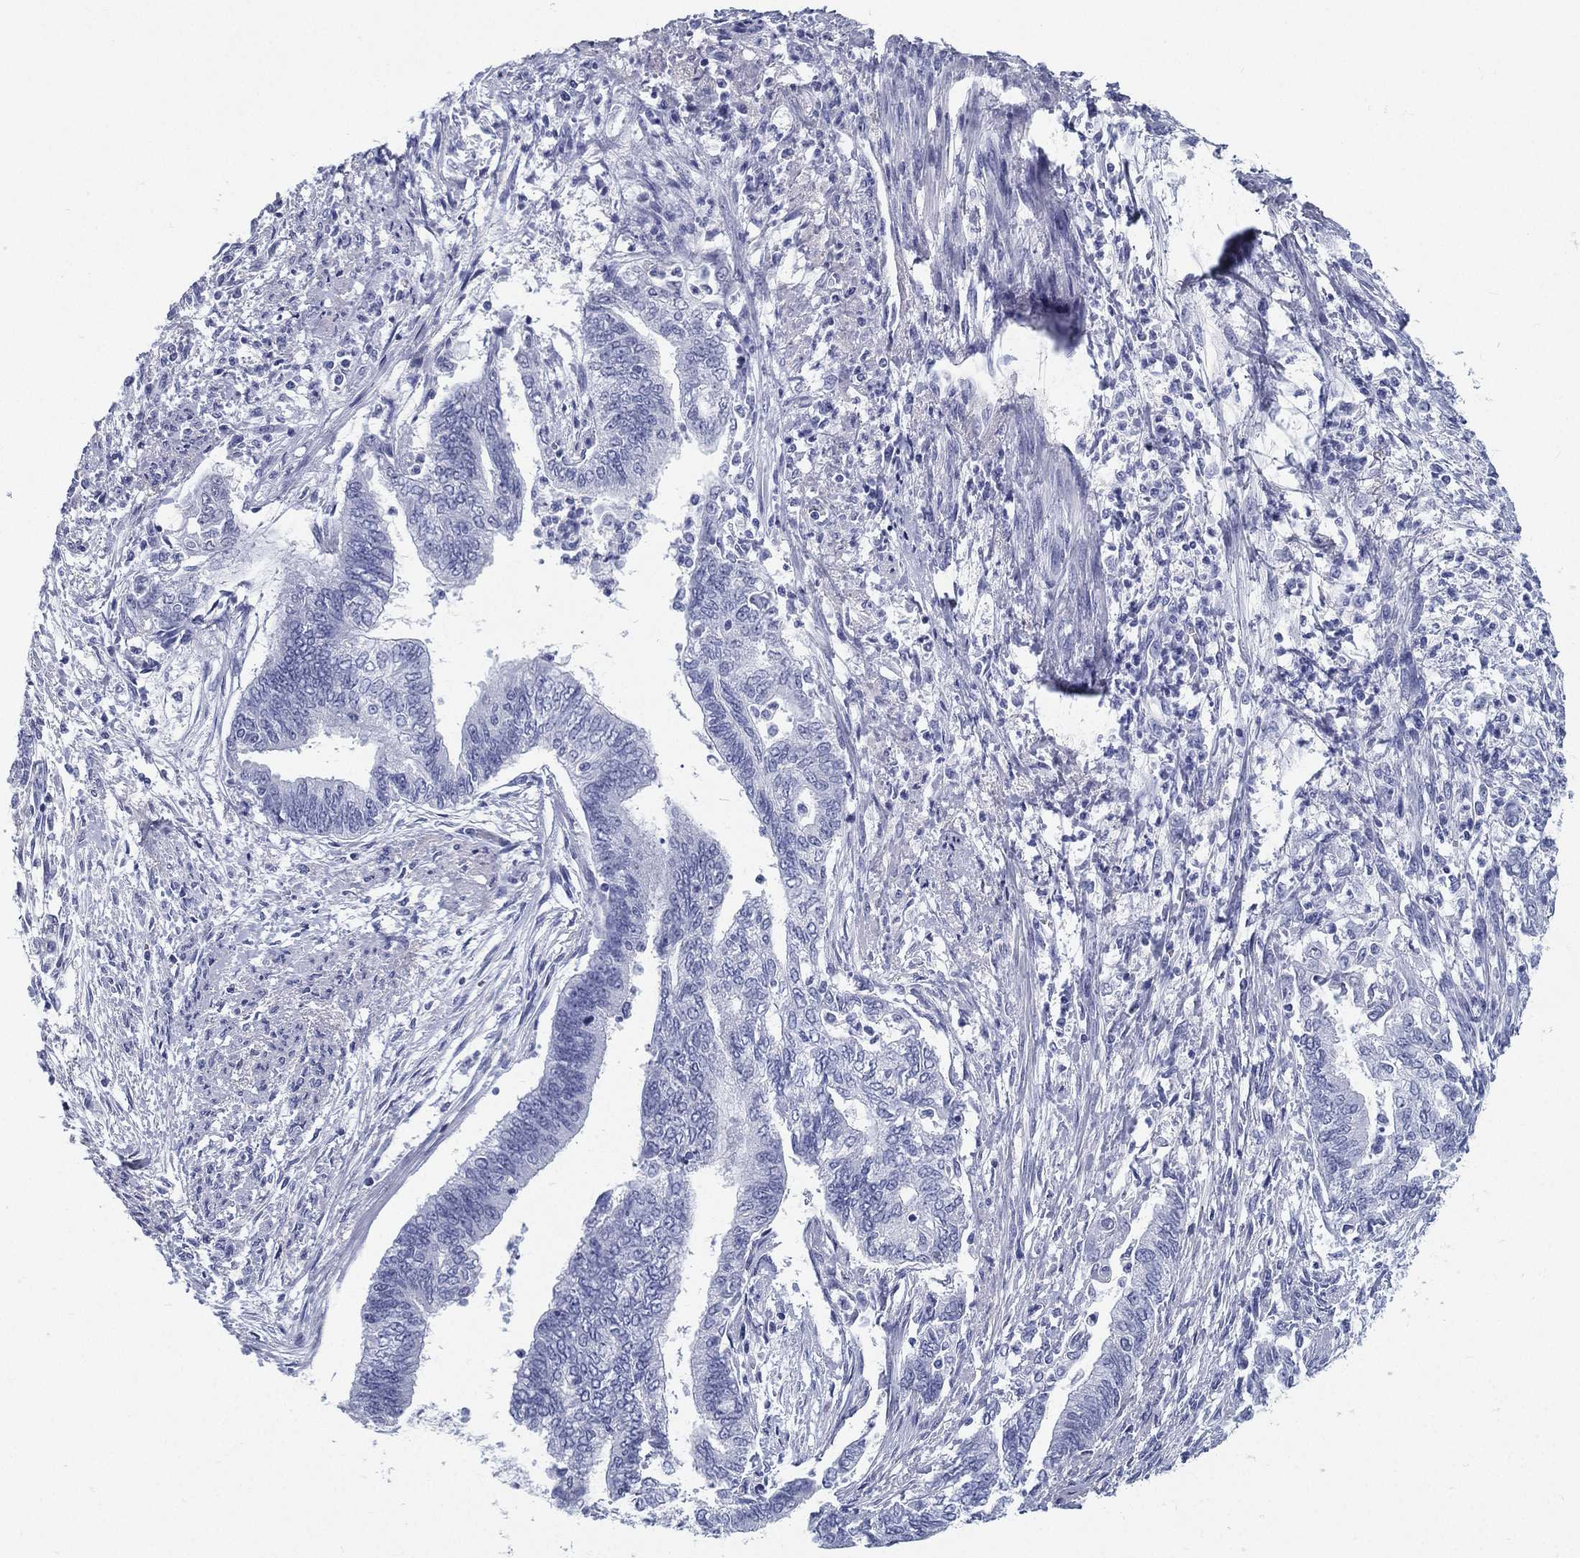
{"staining": {"intensity": "negative", "quantity": "none", "location": "none"}, "tissue": "endometrial cancer", "cell_type": "Tumor cells", "image_type": "cancer", "snomed": [{"axis": "morphology", "description": "Adenocarcinoma, NOS"}, {"axis": "topography", "description": "Endometrium"}], "caption": "Immunohistochemistry of human endometrial cancer displays no staining in tumor cells. The staining is performed using DAB (3,3'-diaminobenzidine) brown chromogen with nuclei counter-stained in using hematoxylin.", "gene": "ATP1B2", "patient": {"sex": "female", "age": 65}}